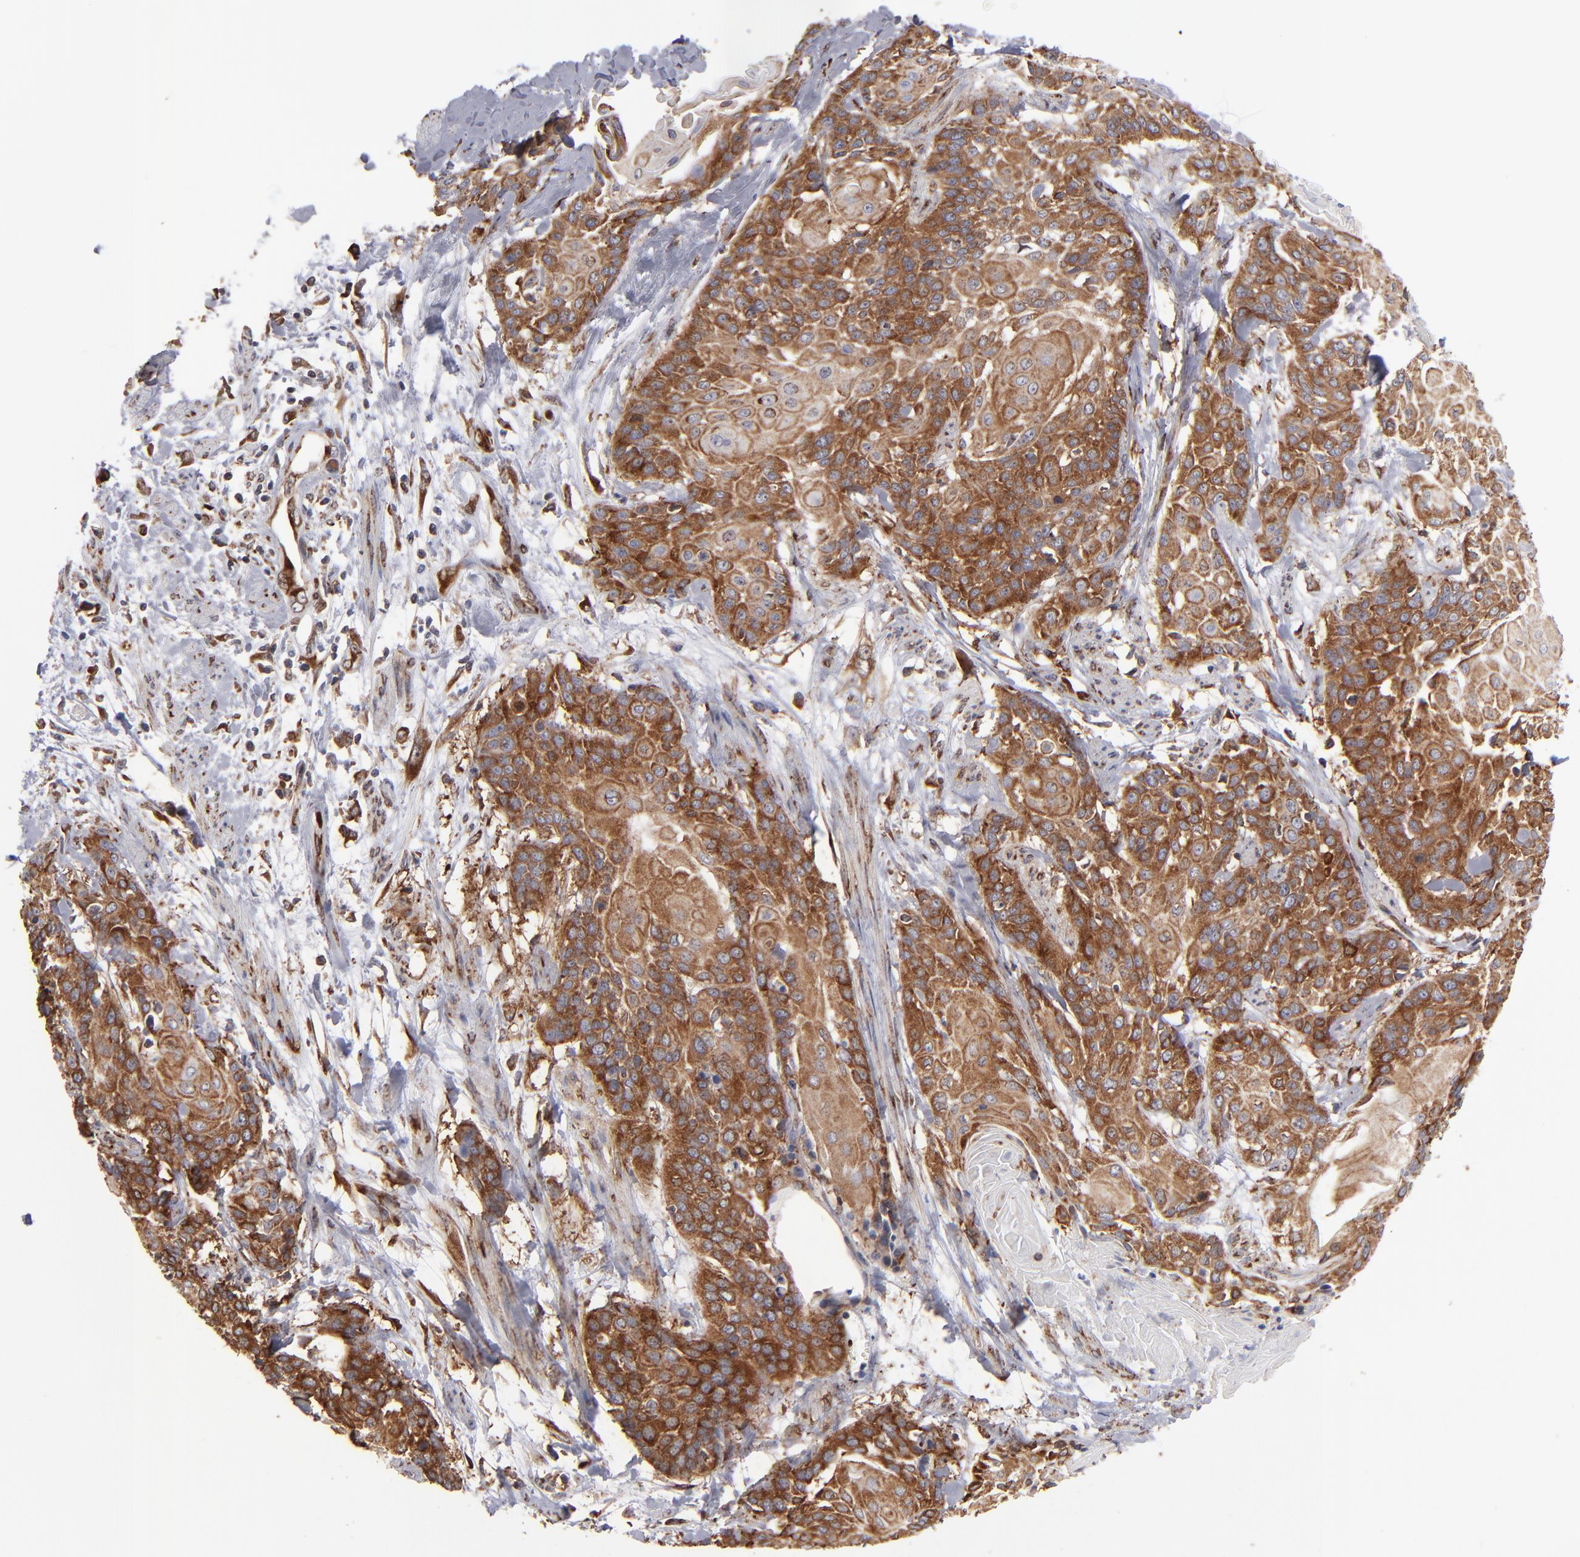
{"staining": {"intensity": "moderate", "quantity": ">75%", "location": "cytoplasmic/membranous"}, "tissue": "cervical cancer", "cell_type": "Tumor cells", "image_type": "cancer", "snomed": [{"axis": "morphology", "description": "Squamous cell carcinoma, NOS"}, {"axis": "topography", "description": "Cervix"}], "caption": "This histopathology image exhibits immunohistochemistry (IHC) staining of cervical squamous cell carcinoma, with medium moderate cytoplasmic/membranous staining in about >75% of tumor cells.", "gene": "KTN1", "patient": {"sex": "female", "age": 57}}